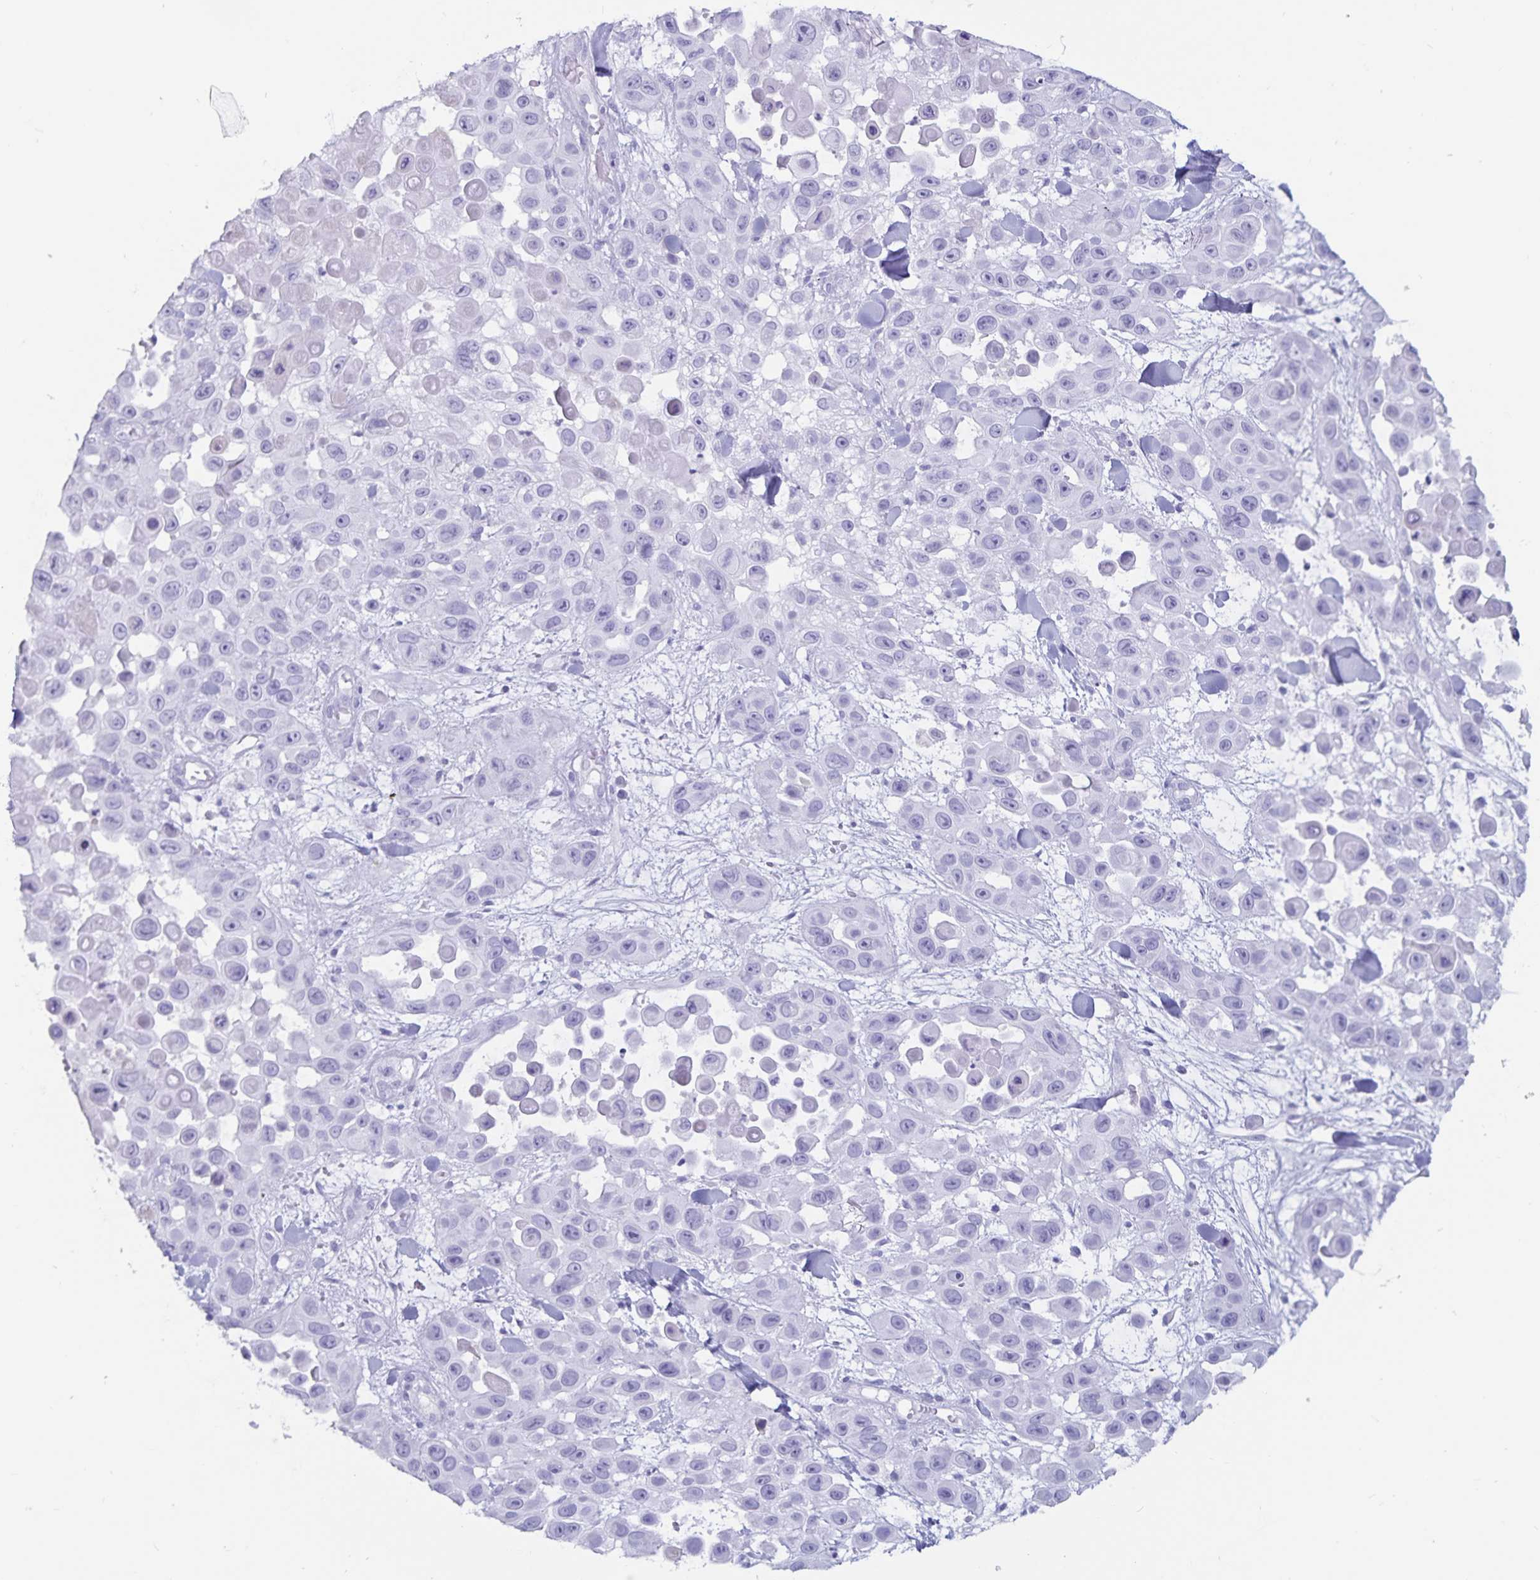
{"staining": {"intensity": "negative", "quantity": "none", "location": "none"}, "tissue": "skin cancer", "cell_type": "Tumor cells", "image_type": "cancer", "snomed": [{"axis": "morphology", "description": "Squamous cell carcinoma, NOS"}, {"axis": "topography", "description": "Skin"}], "caption": "DAB (3,3'-diaminobenzidine) immunohistochemical staining of skin squamous cell carcinoma demonstrates no significant positivity in tumor cells. The staining is performed using DAB brown chromogen with nuclei counter-stained in using hematoxylin.", "gene": "GPR137", "patient": {"sex": "male", "age": 81}}